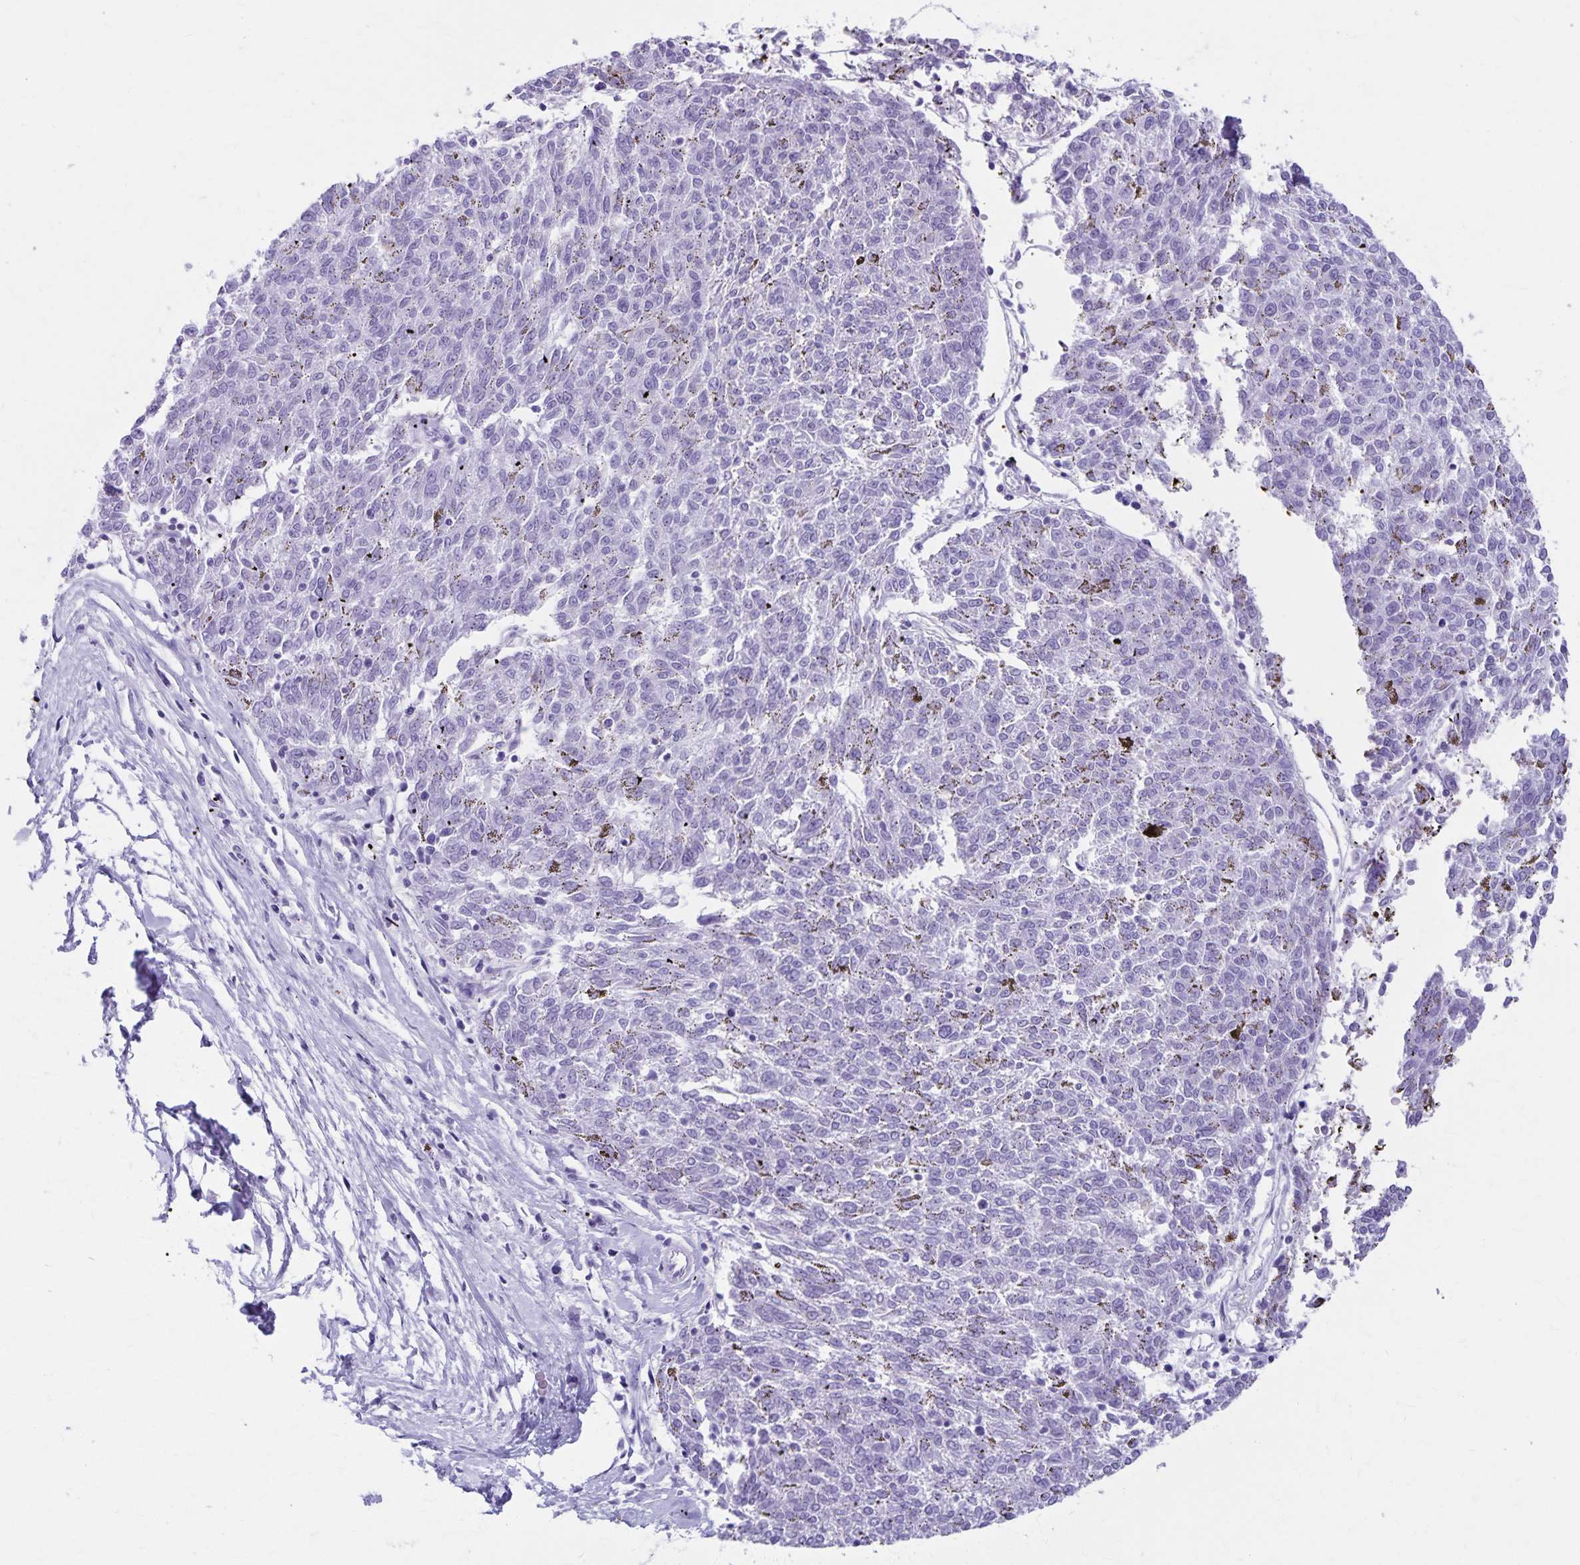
{"staining": {"intensity": "negative", "quantity": "none", "location": "none"}, "tissue": "melanoma", "cell_type": "Tumor cells", "image_type": "cancer", "snomed": [{"axis": "morphology", "description": "Malignant melanoma, NOS"}, {"axis": "topography", "description": "Skin"}], "caption": "Melanoma was stained to show a protein in brown. There is no significant positivity in tumor cells.", "gene": "DEFA5", "patient": {"sex": "female", "age": 72}}